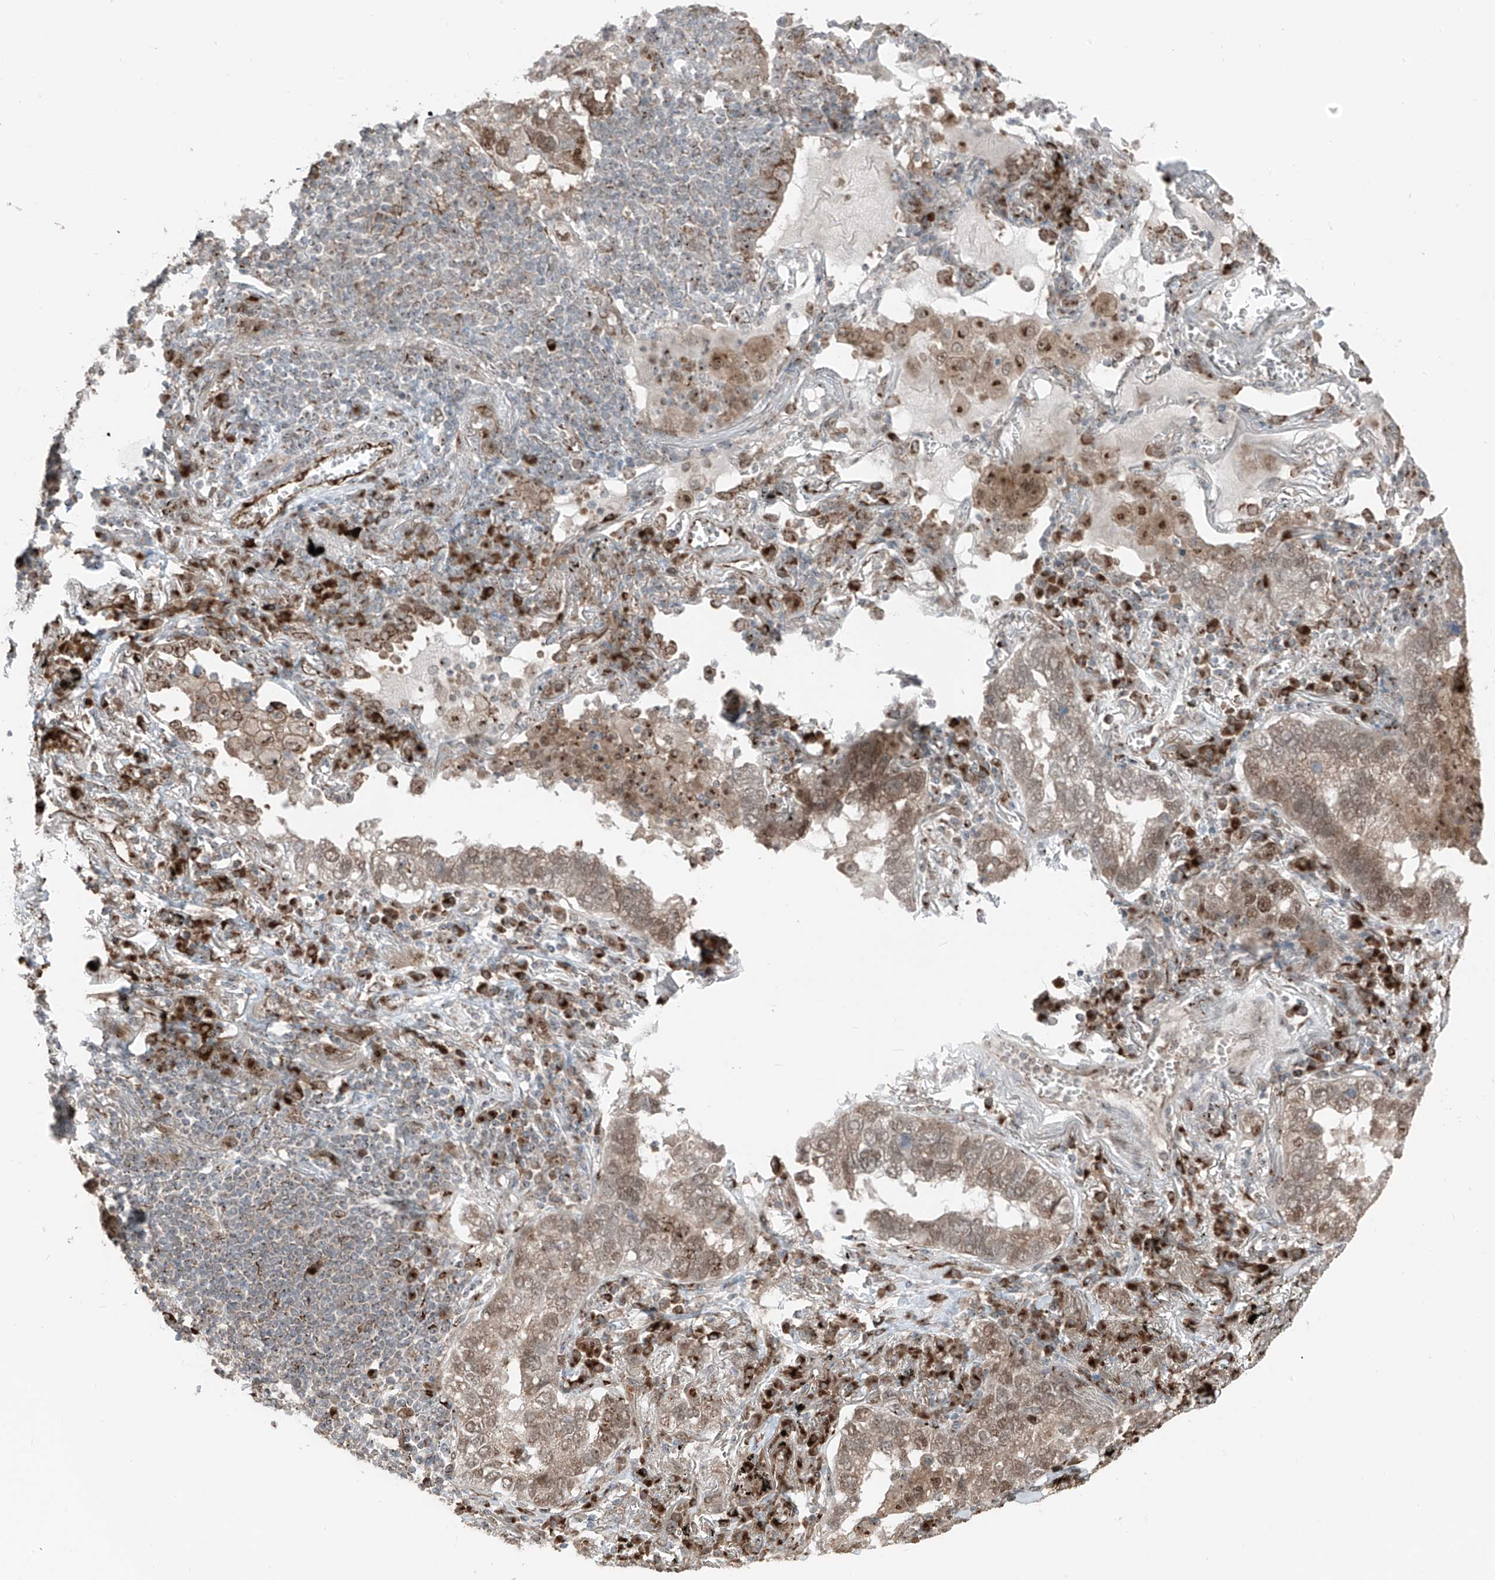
{"staining": {"intensity": "moderate", "quantity": ">75%", "location": "cytoplasmic/membranous,nuclear"}, "tissue": "lung cancer", "cell_type": "Tumor cells", "image_type": "cancer", "snomed": [{"axis": "morphology", "description": "Adenocarcinoma, NOS"}, {"axis": "topography", "description": "Lung"}], "caption": "A brown stain labels moderate cytoplasmic/membranous and nuclear positivity of a protein in lung cancer tumor cells.", "gene": "ERLEC1", "patient": {"sex": "male", "age": 65}}